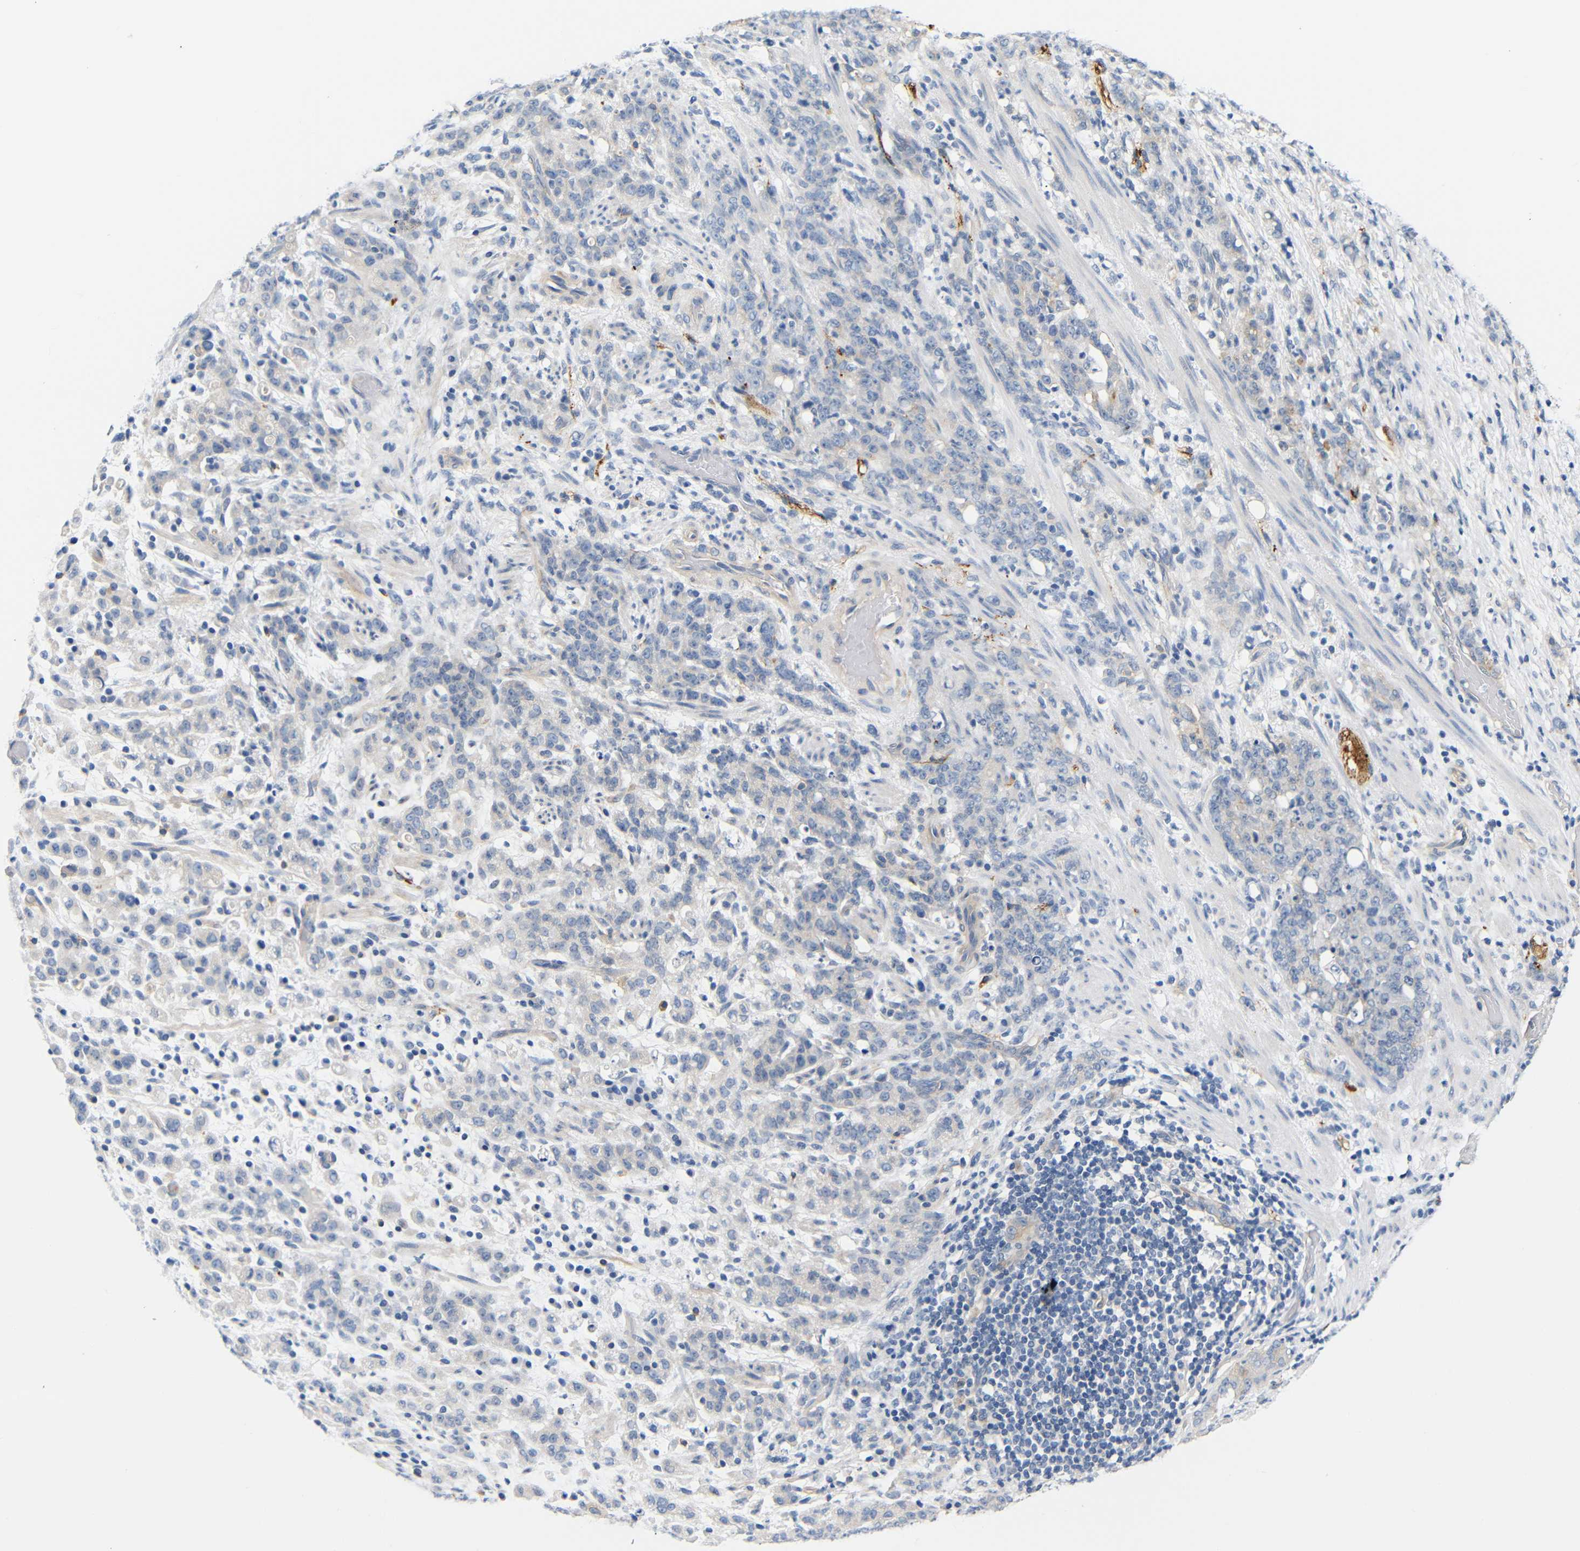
{"staining": {"intensity": "negative", "quantity": "none", "location": "none"}, "tissue": "stomach cancer", "cell_type": "Tumor cells", "image_type": "cancer", "snomed": [{"axis": "morphology", "description": "Adenocarcinoma, NOS"}, {"axis": "topography", "description": "Stomach, lower"}], "caption": "Human stomach cancer stained for a protein using IHC displays no staining in tumor cells.", "gene": "STMN3", "patient": {"sex": "male", "age": 88}}